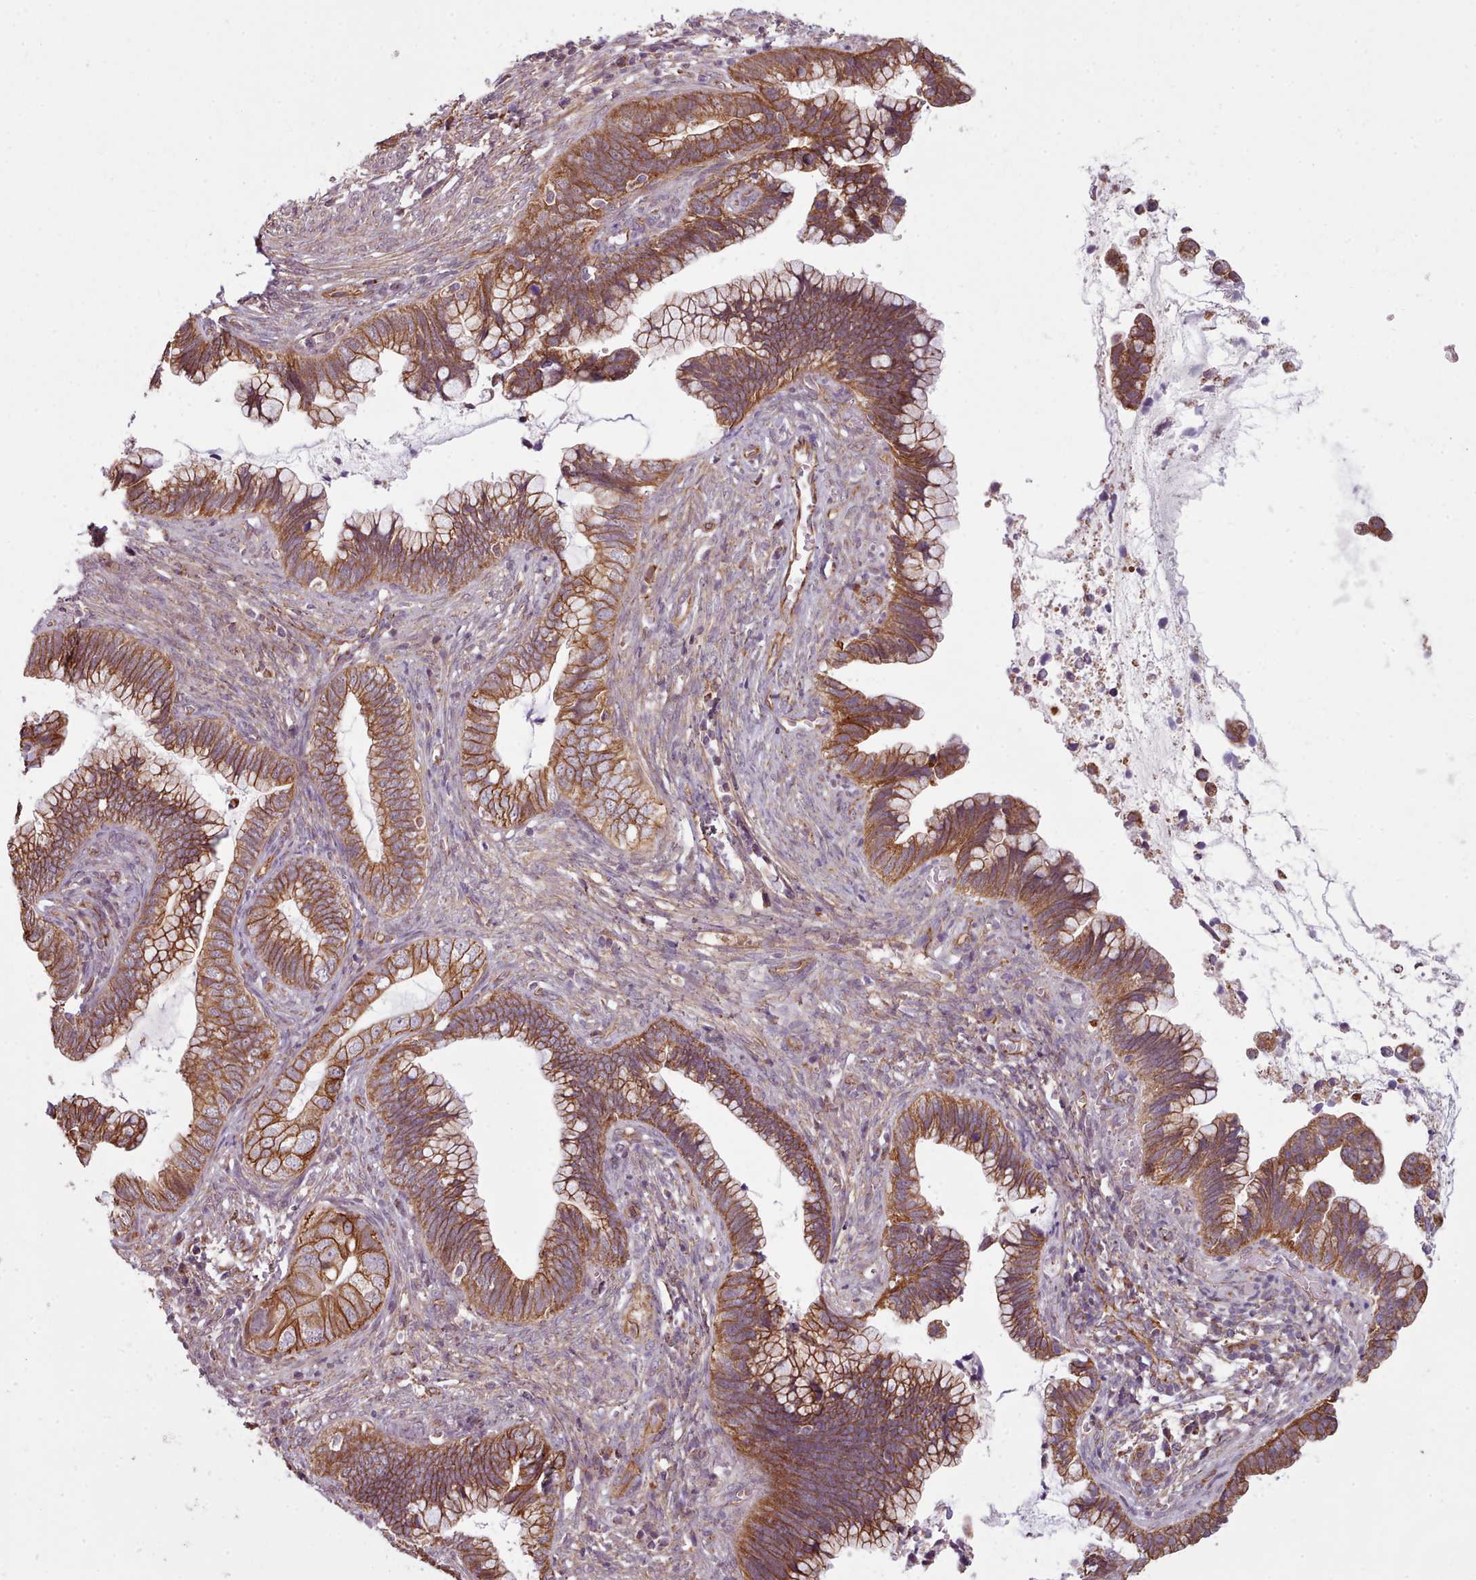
{"staining": {"intensity": "moderate", "quantity": ">75%", "location": "cytoplasmic/membranous"}, "tissue": "cervical cancer", "cell_type": "Tumor cells", "image_type": "cancer", "snomed": [{"axis": "morphology", "description": "Adenocarcinoma, NOS"}, {"axis": "topography", "description": "Cervix"}], "caption": "Immunohistochemistry (DAB (3,3'-diaminobenzidine)) staining of human cervical cancer (adenocarcinoma) reveals moderate cytoplasmic/membranous protein positivity in approximately >75% of tumor cells.", "gene": "MRPL46", "patient": {"sex": "female", "age": 44}}